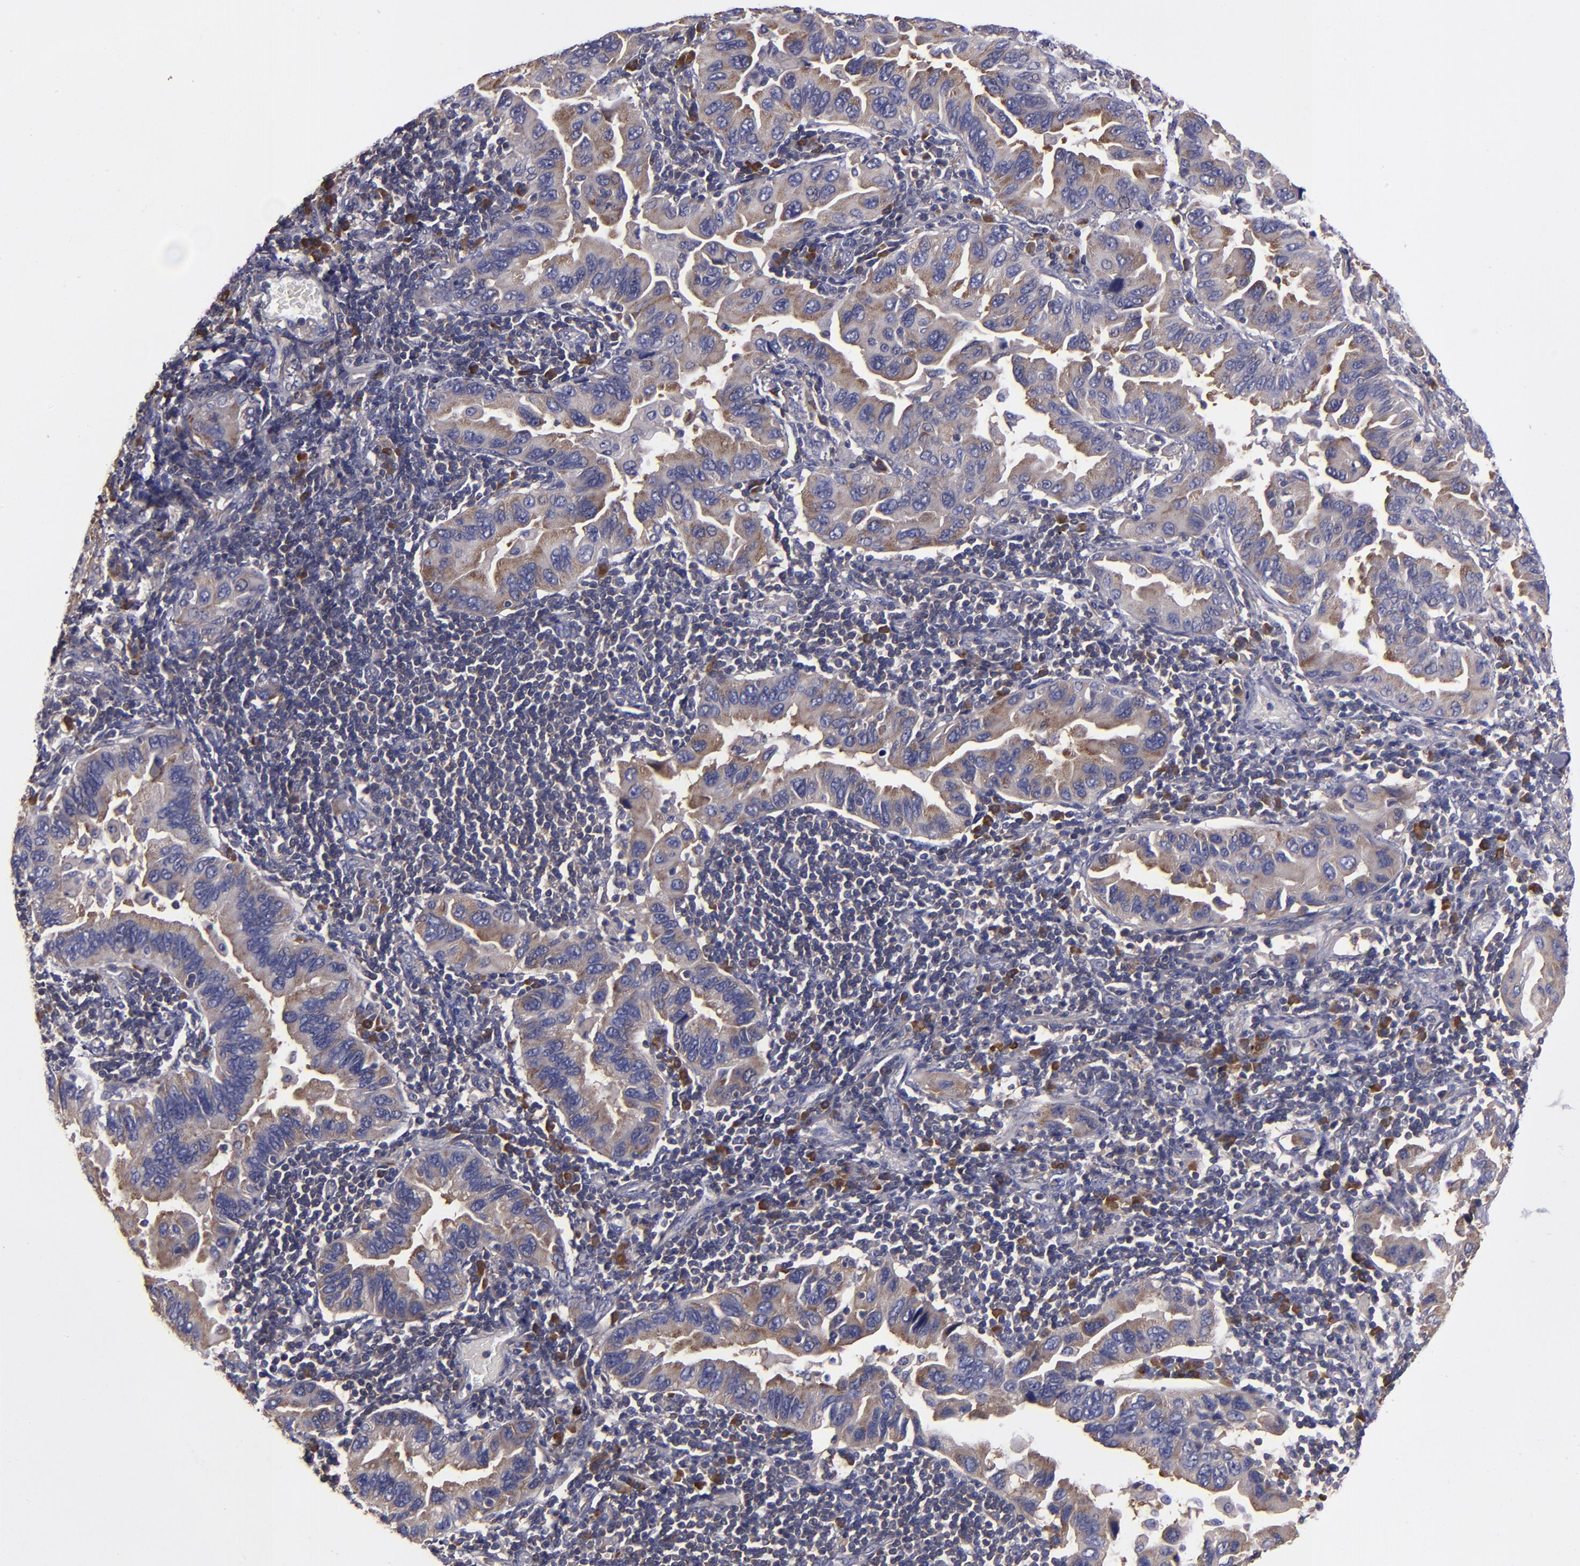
{"staining": {"intensity": "weak", "quantity": ">75%", "location": "cytoplasmic/membranous"}, "tissue": "lung cancer", "cell_type": "Tumor cells", "image_type": "cancer", "snomed": [{"axis": "morphology", "description": "Adenocarcinoma, NOS"}, {"axis": "topography", "description": "Lung"}], "caption": "Immunohistochemical staining of human lung adenocarcinoma displays low levels of weak cytoplasmic/membranous expression in approximately >75% of tumor cells. (DAB (3,3'-diaminobenzidine) IHC, brown staining for protein, blue staining for nuclei).", "gene": "CARS1", "patient": {"sex": "female", "age": 65}}